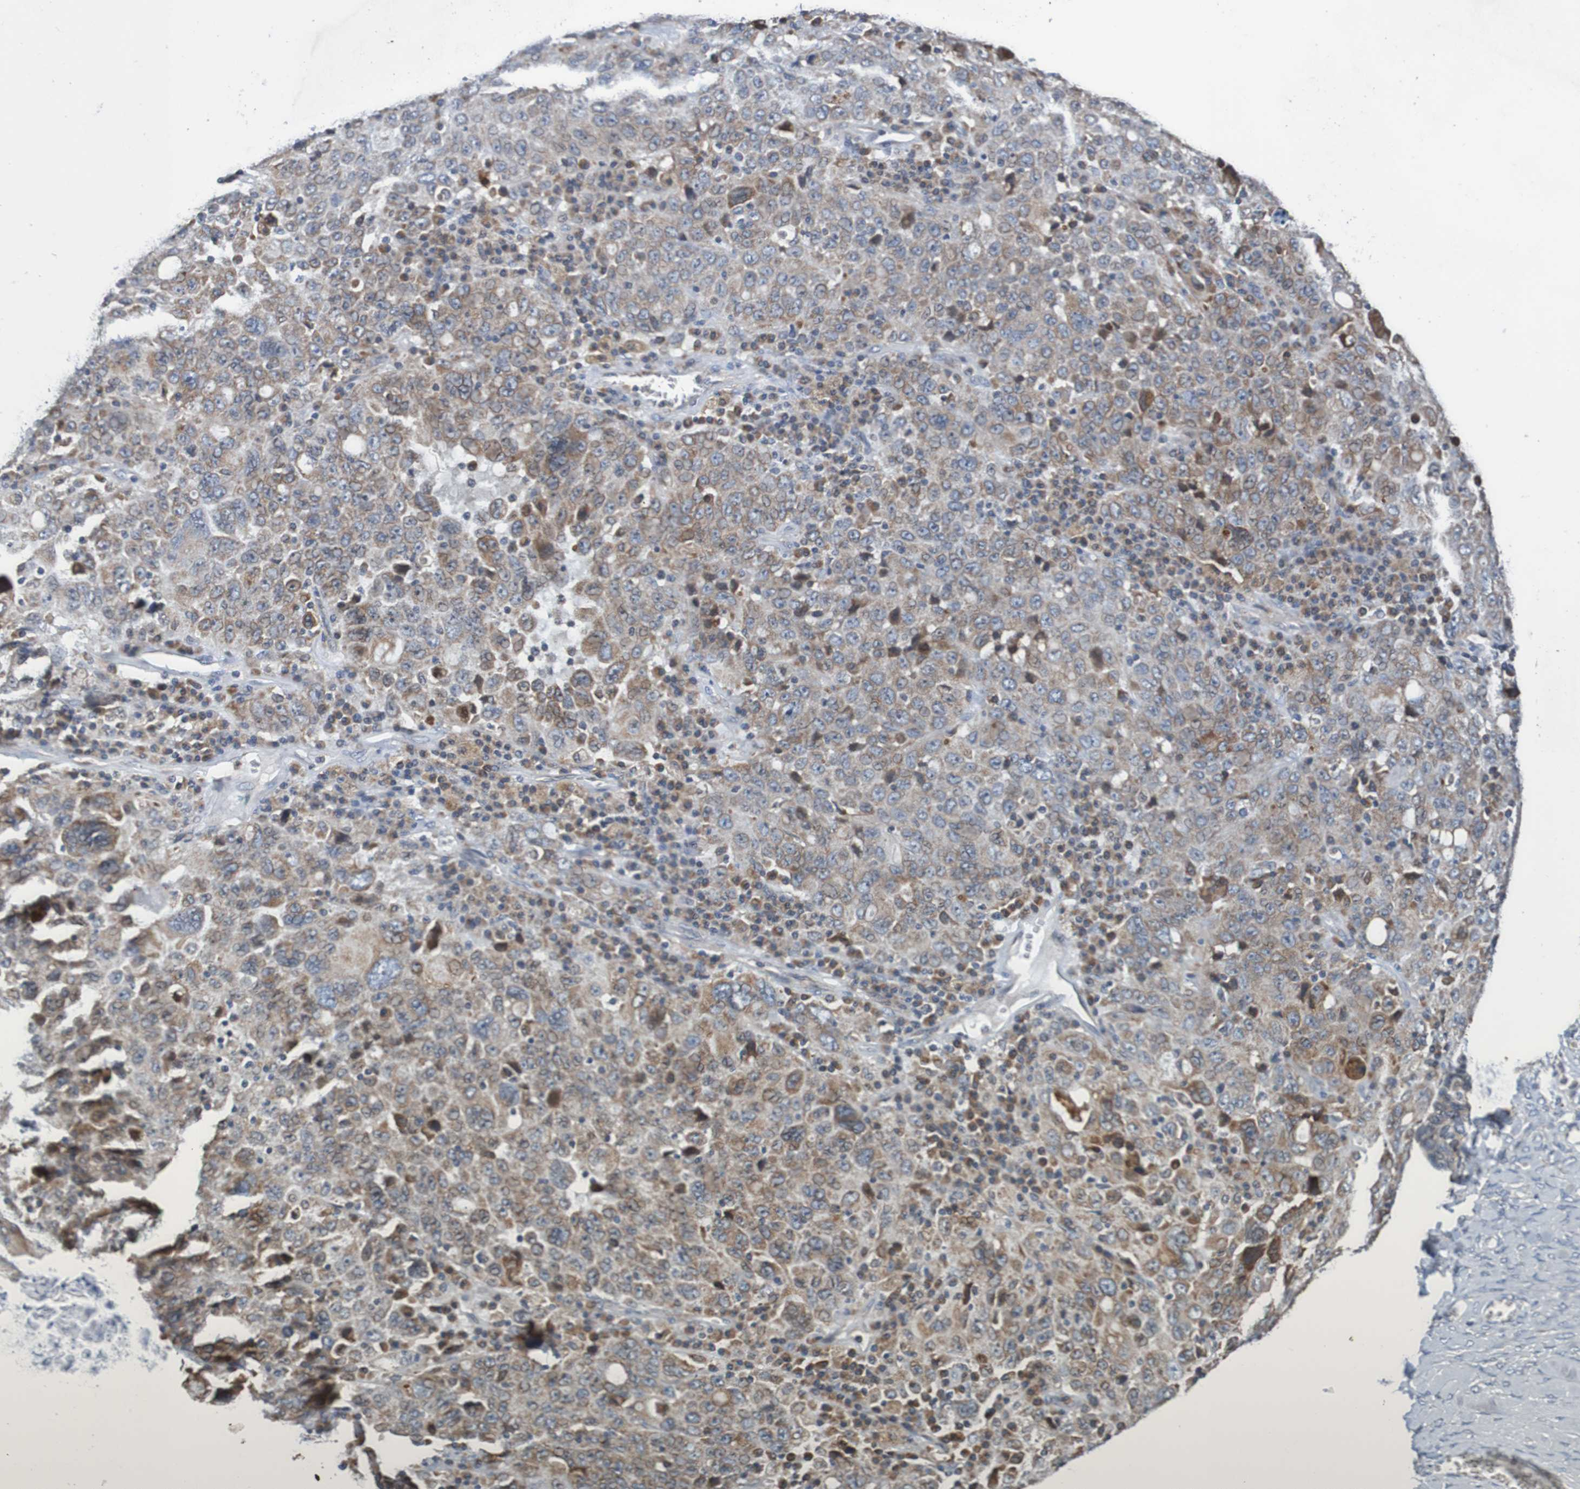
{"staining": {"intensity": "moderate", "quantity": ">75%", "location": "cytoplasmic/membranous"}, "tissue": "ovarian cancer", "cell_type": "Tumor cells", "image_type": "cancer", "snomed": [{"axis": "morphology", "description": "Carcinoma, endometroid"}, {"axis": "topography", "description": "Ovary"}], "caption": "Moderate cytoplasmic/membranous protein expression is appreciated in approximately >75% of tumor cells in ovarian cancer (endometroid carcinoma).", "gene": "FIBP", "patient": {"sex": "female", "age": 62}}